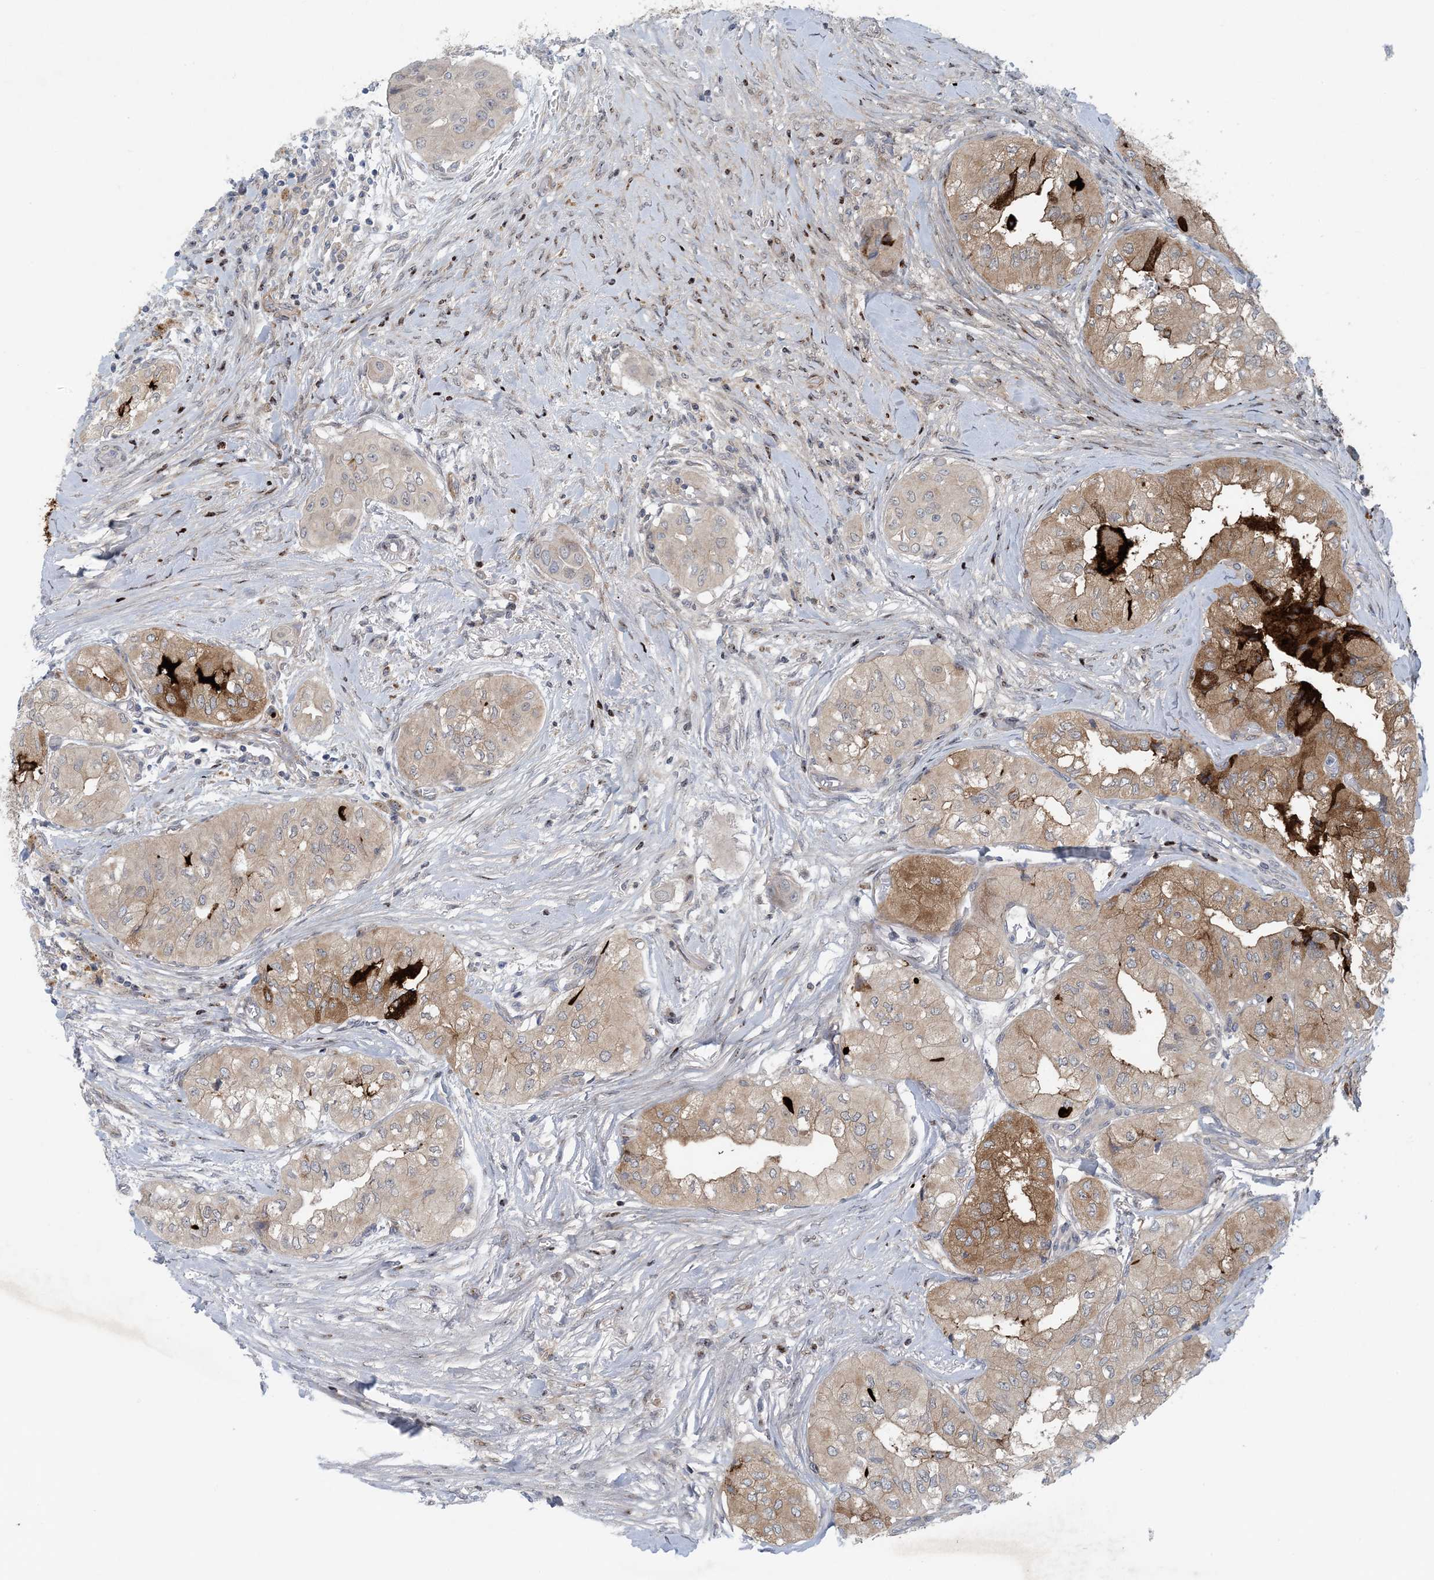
{"staining": {"intensity": "strong", "quantity": "25%-75%", "location": "cytoplasmic/membranous"}, "tissue": "thyroid cancer", "cell_type": "Tumor cells", "image_type": "cancer", "snomed": [{"axis": "morphology", "description": "Papillary adenocarcinoma, NOS"}, {"axis": "topography", "description": "Thyroid gland"}], "caption": "DAB immunohistochemical staining of papillary adenocarcinoma (thyroid) exhibits strong cytoplasmic/membranous protein staining in about 25%-75% of tumor cells. (Brightfield microscopy of DAB IHC at high magnification).", "gene": "HIKESHI", "patient": {"sex": "female", "age": 59}}